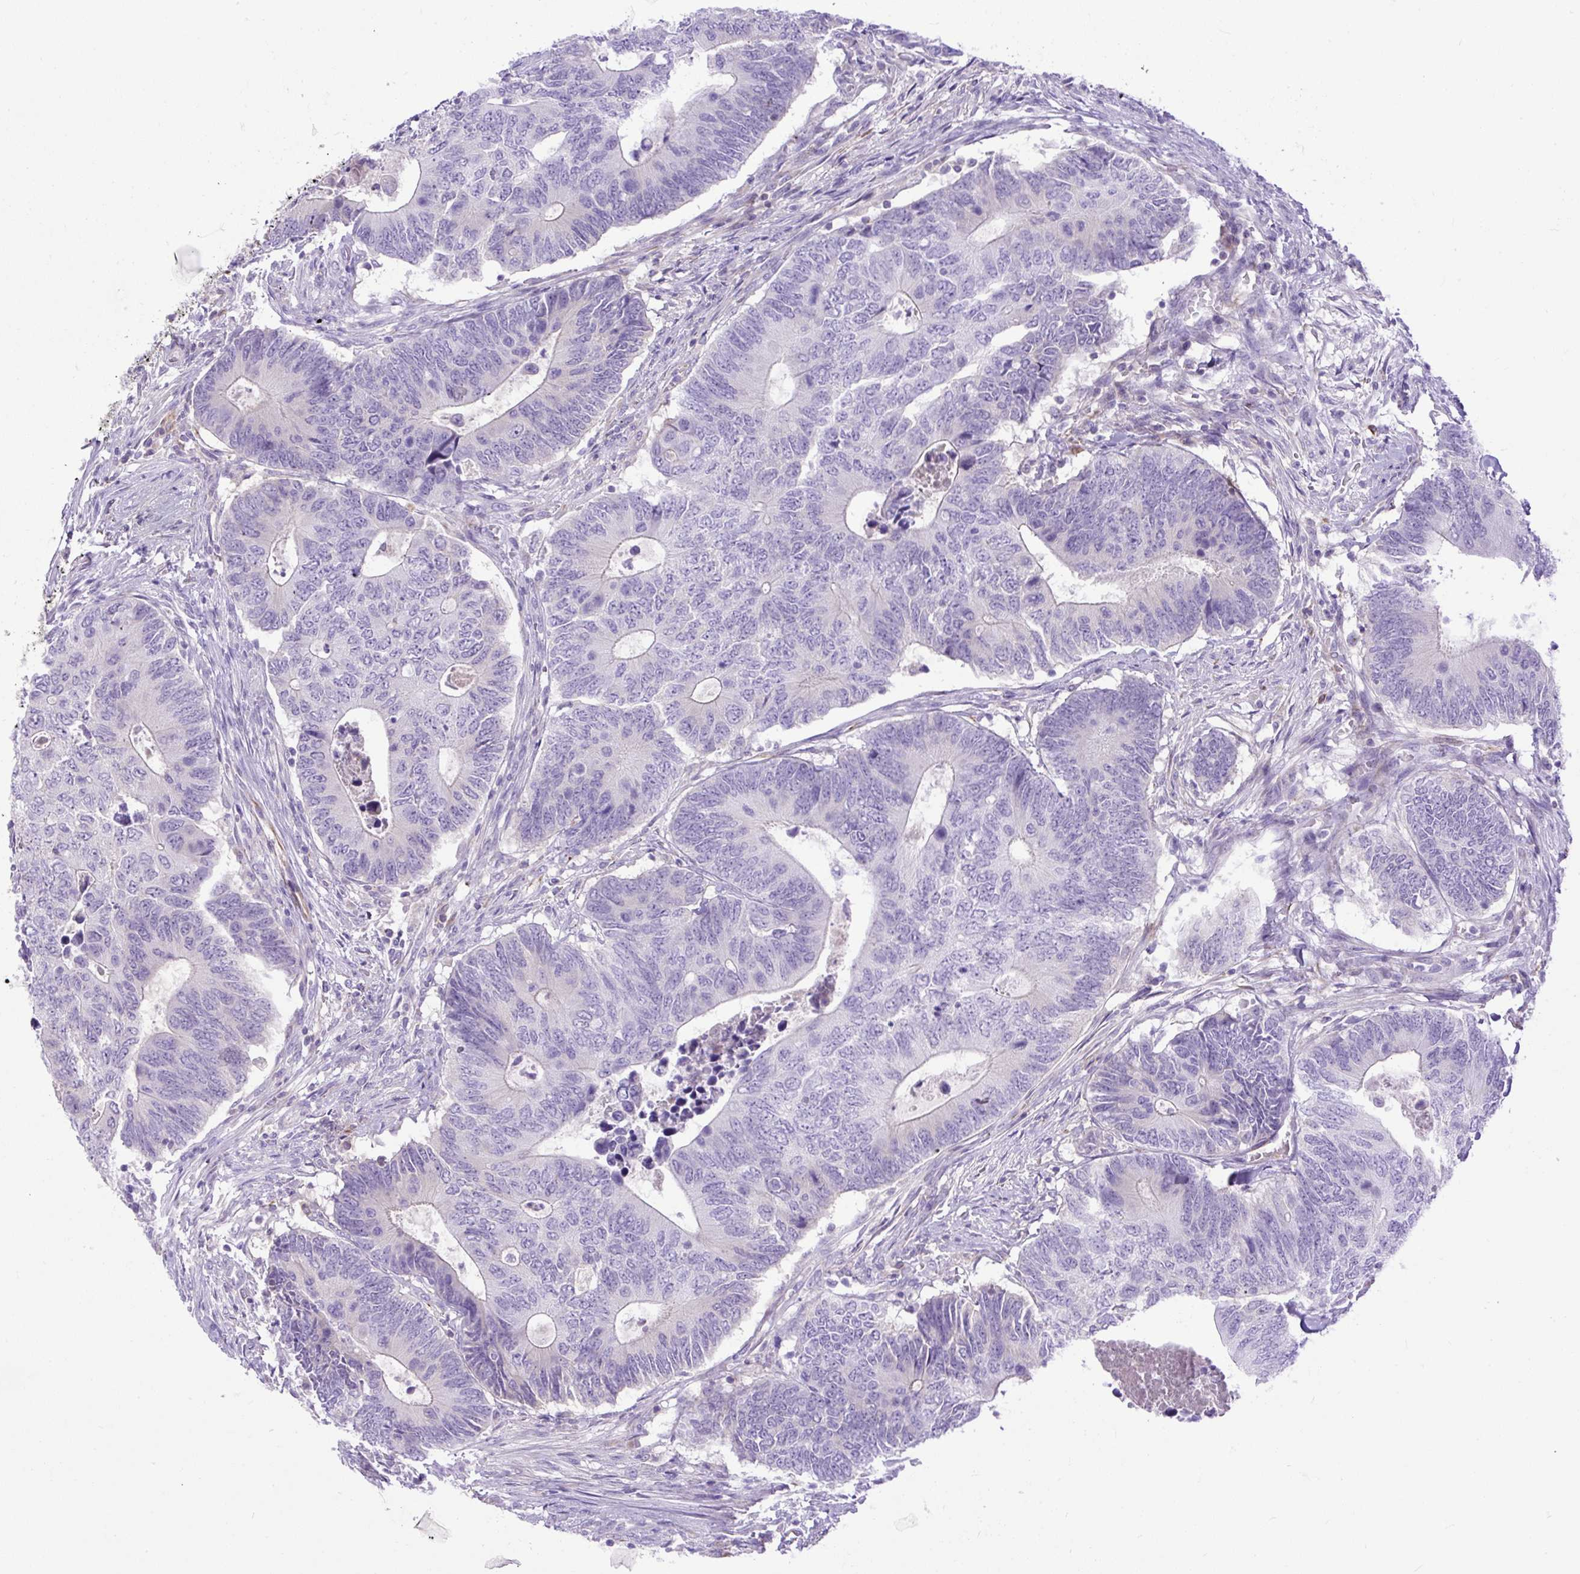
{"staining": {"intensity": "negative", "quantity": "none", "location": "none"}, "tissue": "colorectal cancer", "cell_type": "Tumor cells", "image_type": "cancer", "snomed": [{"axis": "morphology", "description": "Adenocarcinoma, NOS"}, {"axis": "topography", "description": "Colon"}], "caption": "The immunohistochemistry (IHC) image has no significant expression in tumor cells of adenocarcinoma (colorectal) tissue.", "gene": "SPTBN5", "patient": {"sex": "male", "age": 87}}